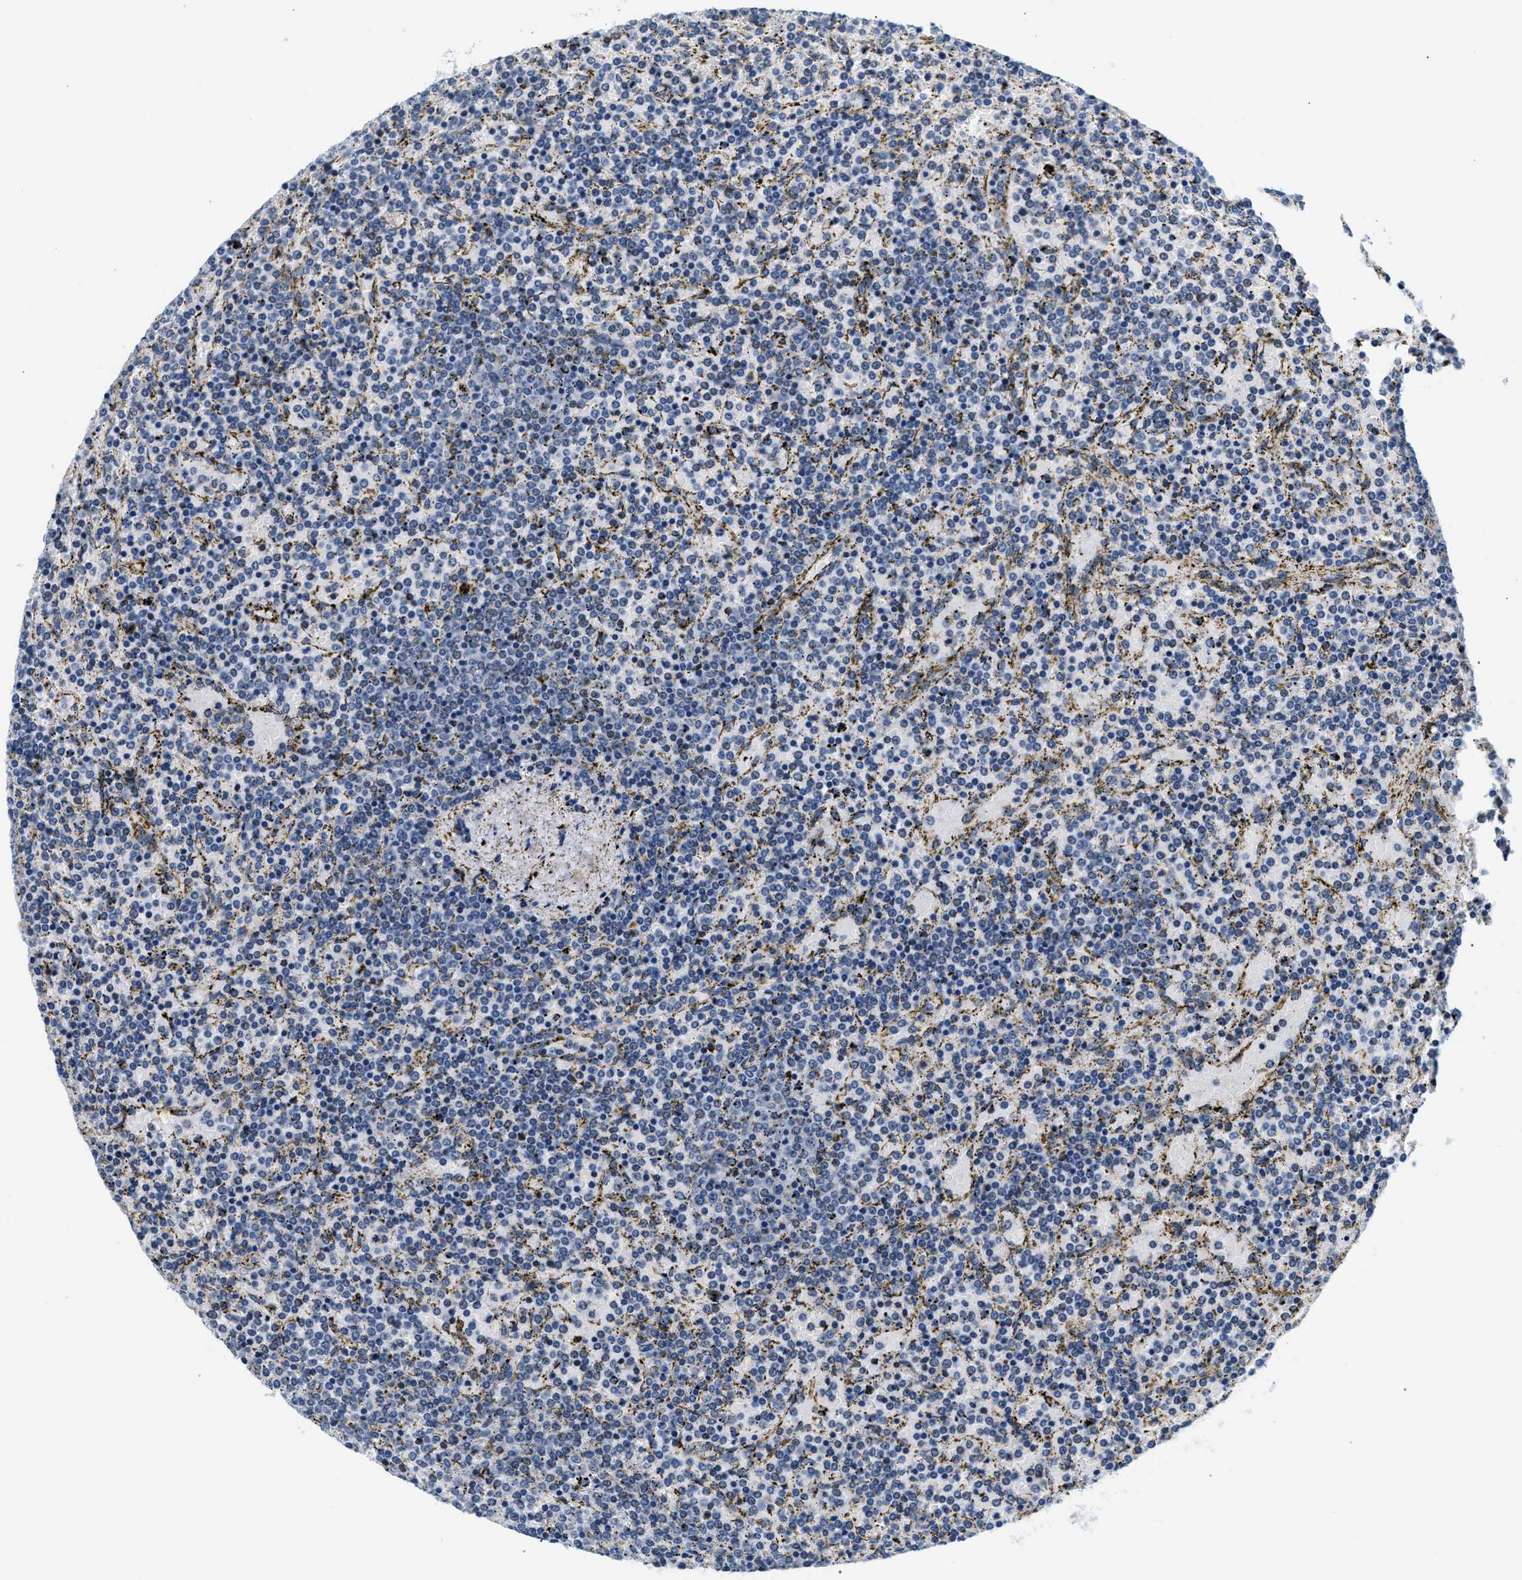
{"staining": {"intensity": "negative", "quantity": "none", "location": "none"}, "tissue": "lymphoma", "cell_type": "Tumor cells", "image_type": "cancer", "snomed": [{"axis": "morphology", "description": "Malignant lymphoma, non-Hodgkin's type, Low grade"}, {"axis": "topography", "description": "Spleen"}], "caption": "This is a micrograph of immunohistochemistry staining of malignant lymphoma, non-Hodgkin's type (low-grade), which shows no staining in tumor cells.", "gene": "KCNMB2", "patient": {"sex": "female", "age": 77}}